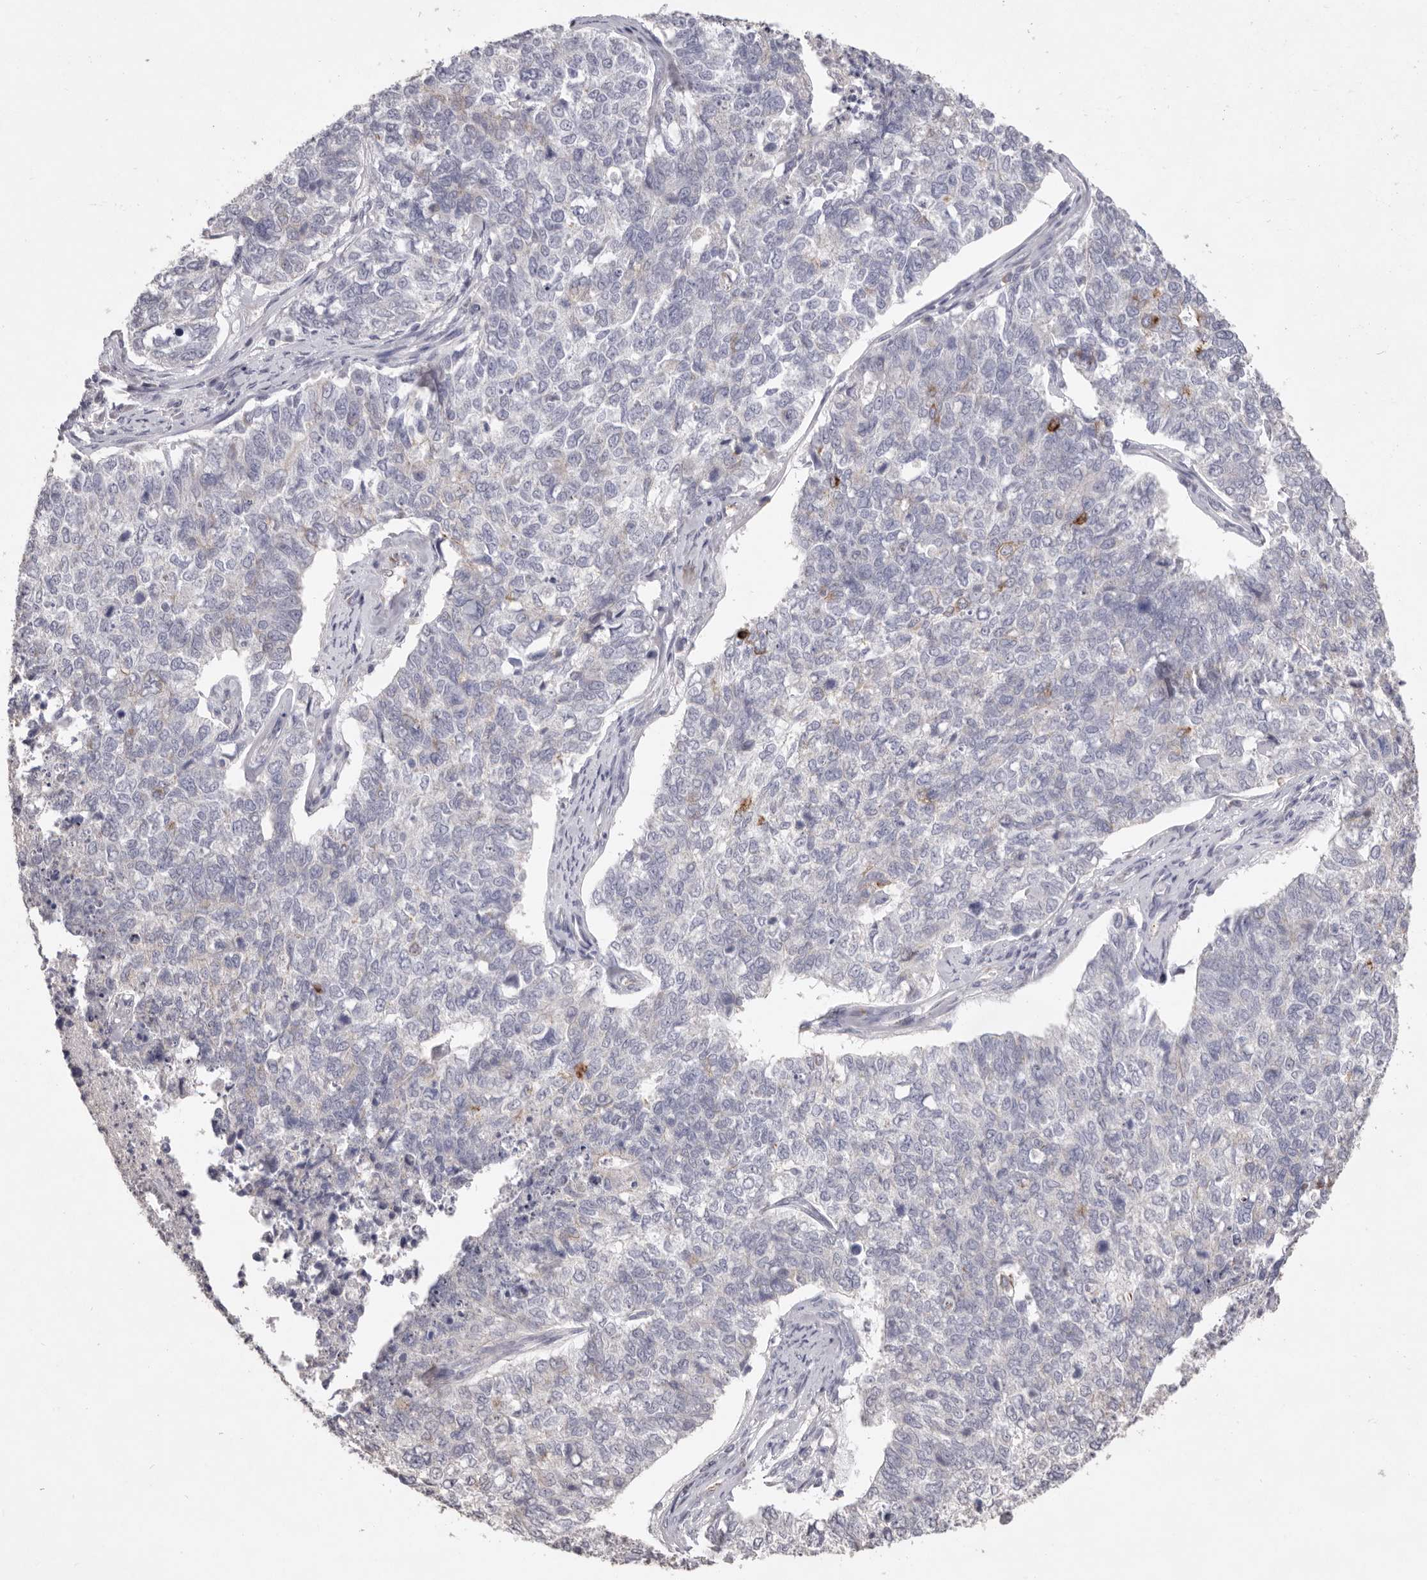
{"staining": {"intensity": "negative", "quantity": "none", "location": "none"}, "tissue": "cervical cancer", "cell_type": "Tumor cells", "image_type": "cancer", "snomed": [{"axis": "morphology", "description": "Squamous cell carcinoma, NOS"}, {"axis": "topography", "description": "Cervix"}], "caption": "Tumor cells show no significant protein expression in cervical cancer (squamous cell carcinoma). (DAB (3,3'-diaminobenzidine) immunohistochemistry with hematoxylin counter stain).", "gene": "ZYG11B", "patient": {"sex": "female", "age": 63}}